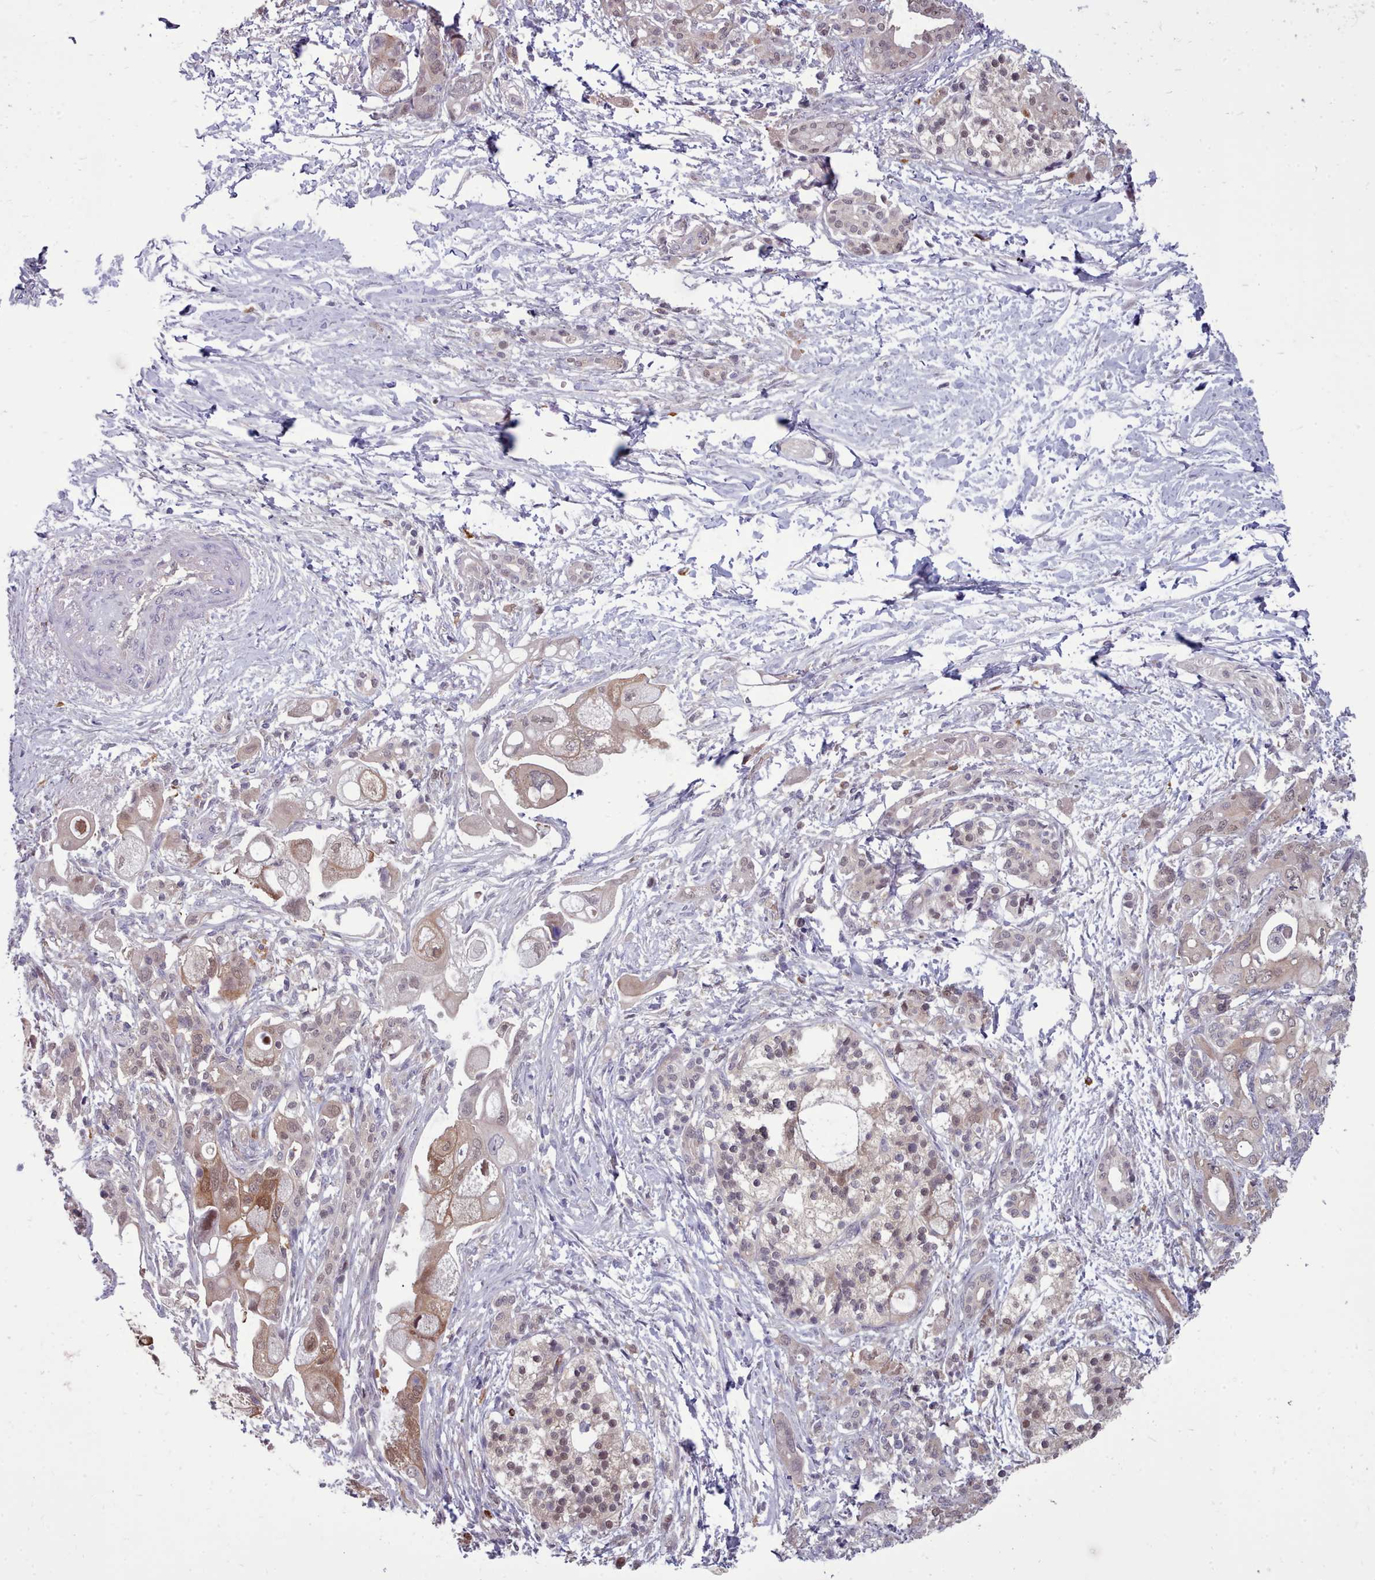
{"staining": {"intensity": "moderate", "quantity": "25%-75%", "location": "cytoplasmic/membranous,nuclear"}, "tissue": "pancreatic cancer", "cell_type": "Tumor cells", "image_type": "cancer", "snomed": [{"axis": "morphology", "description": "Adenocarcinoma, NOS"}, {"axis": "topography", "description": "Pancreas"}], "caption": "Immunohistochemistry (IHC) (DAB (3,3'-diaminobenzidine)) staining of adenocarcinoma (pancreatic) exhibits moderate cytoplasmic/membranous and nuclear protein staining in approximately 25%-75% of tumor cells. (Brightfield microscopy of DAB IHC at high magnification).", "gene": "AHCY", "patient": {"sex": "male", "age": 68}}